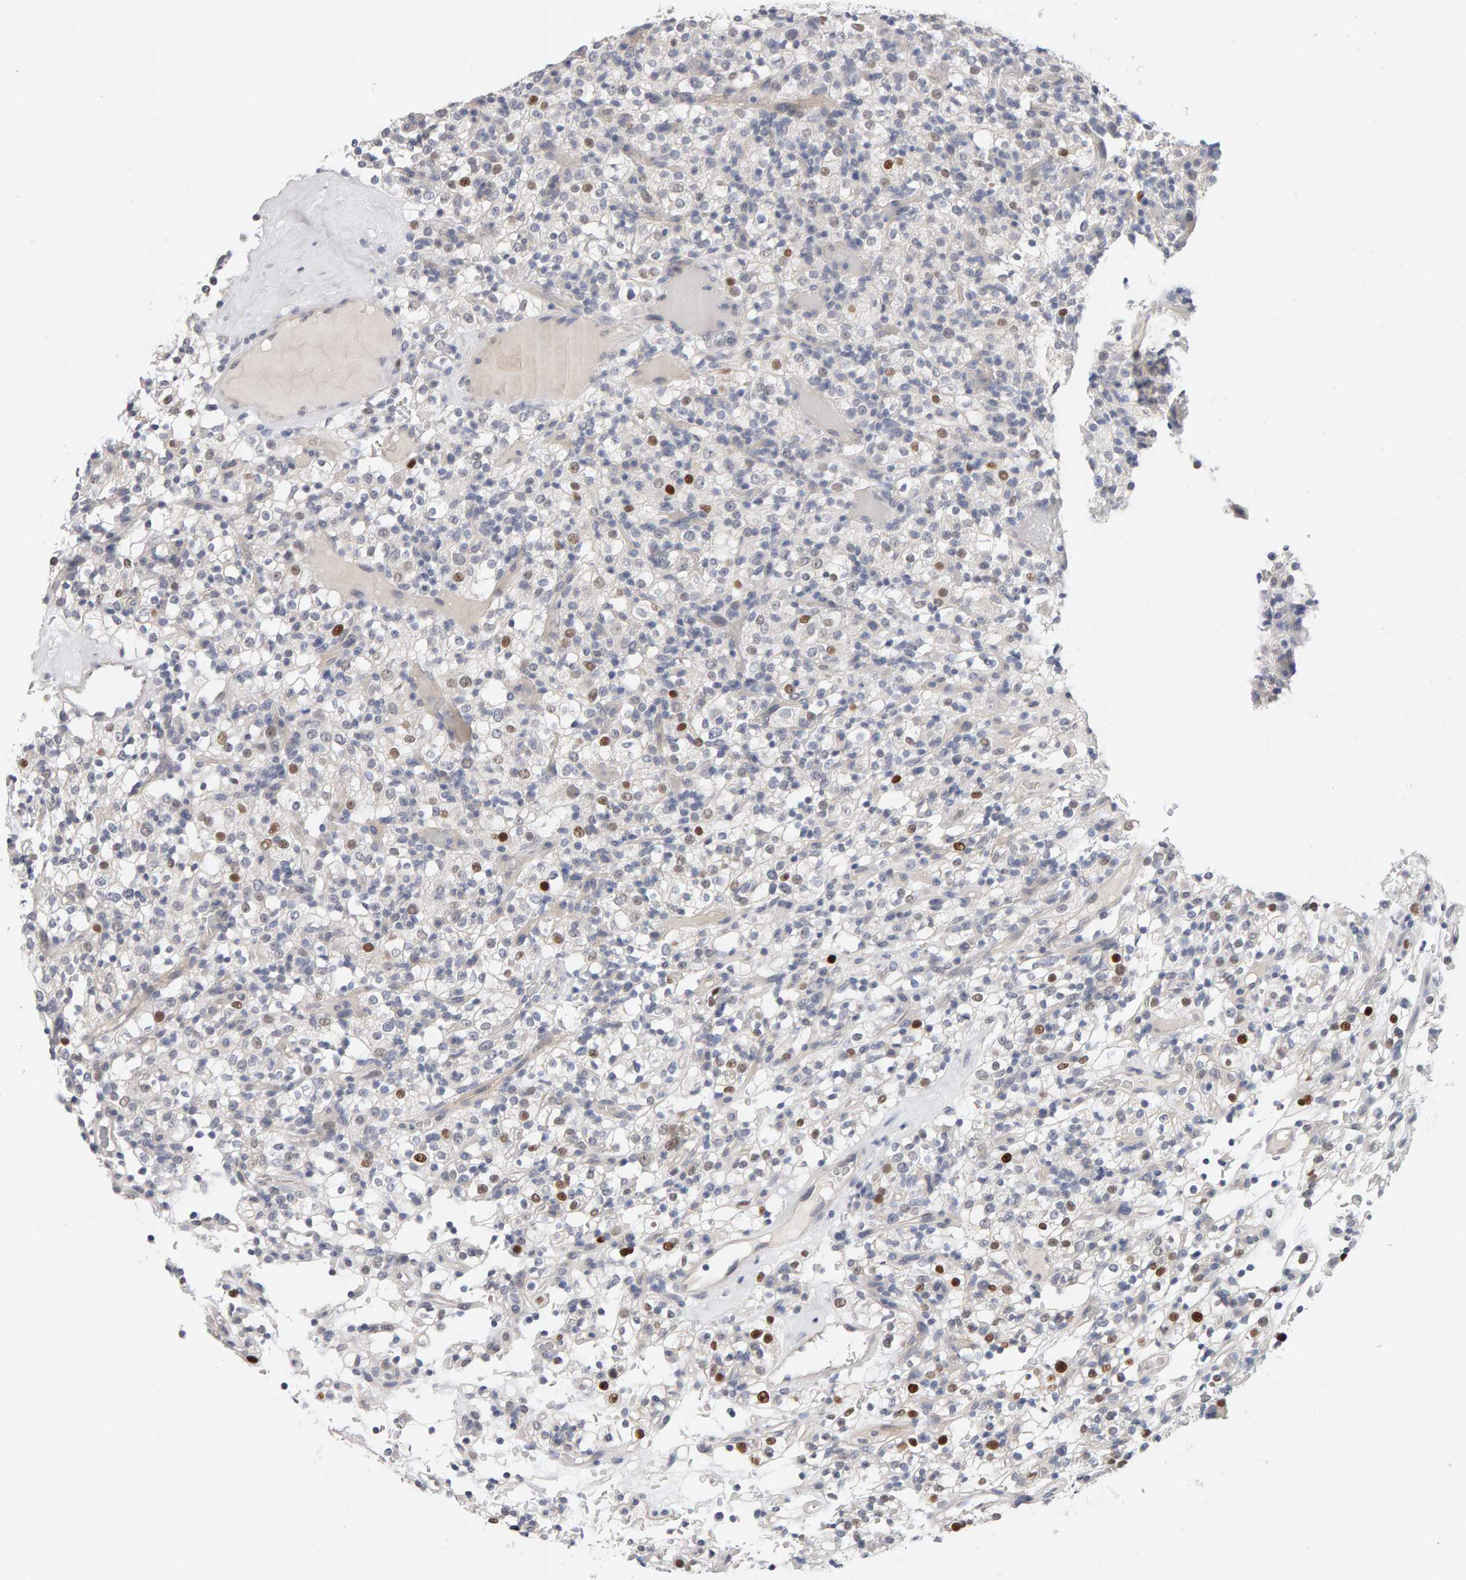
{"staining": {"intensity": "moderate", "quantity": "<25%", "location": "nuclear"}, "tissue": "renal cancer", "cell_type": "Tumor cells", "image_type": "cancer", "snomed": [{"axis": "morphology", "description": "Normal tissue, NOS"}, {"axis": "morphology", "description": "Adenocarcinoma, NOS"}, {"axis": "topography", "description": "Kidney"}], "caption": "Approximately <25% of tumor cells in human renal cancer show moderate nuclear protein positivity as visualized by brown immunohistochemical staining.", "gene": "HNF4A", "patient": {"sex": "female", "age": 72}}